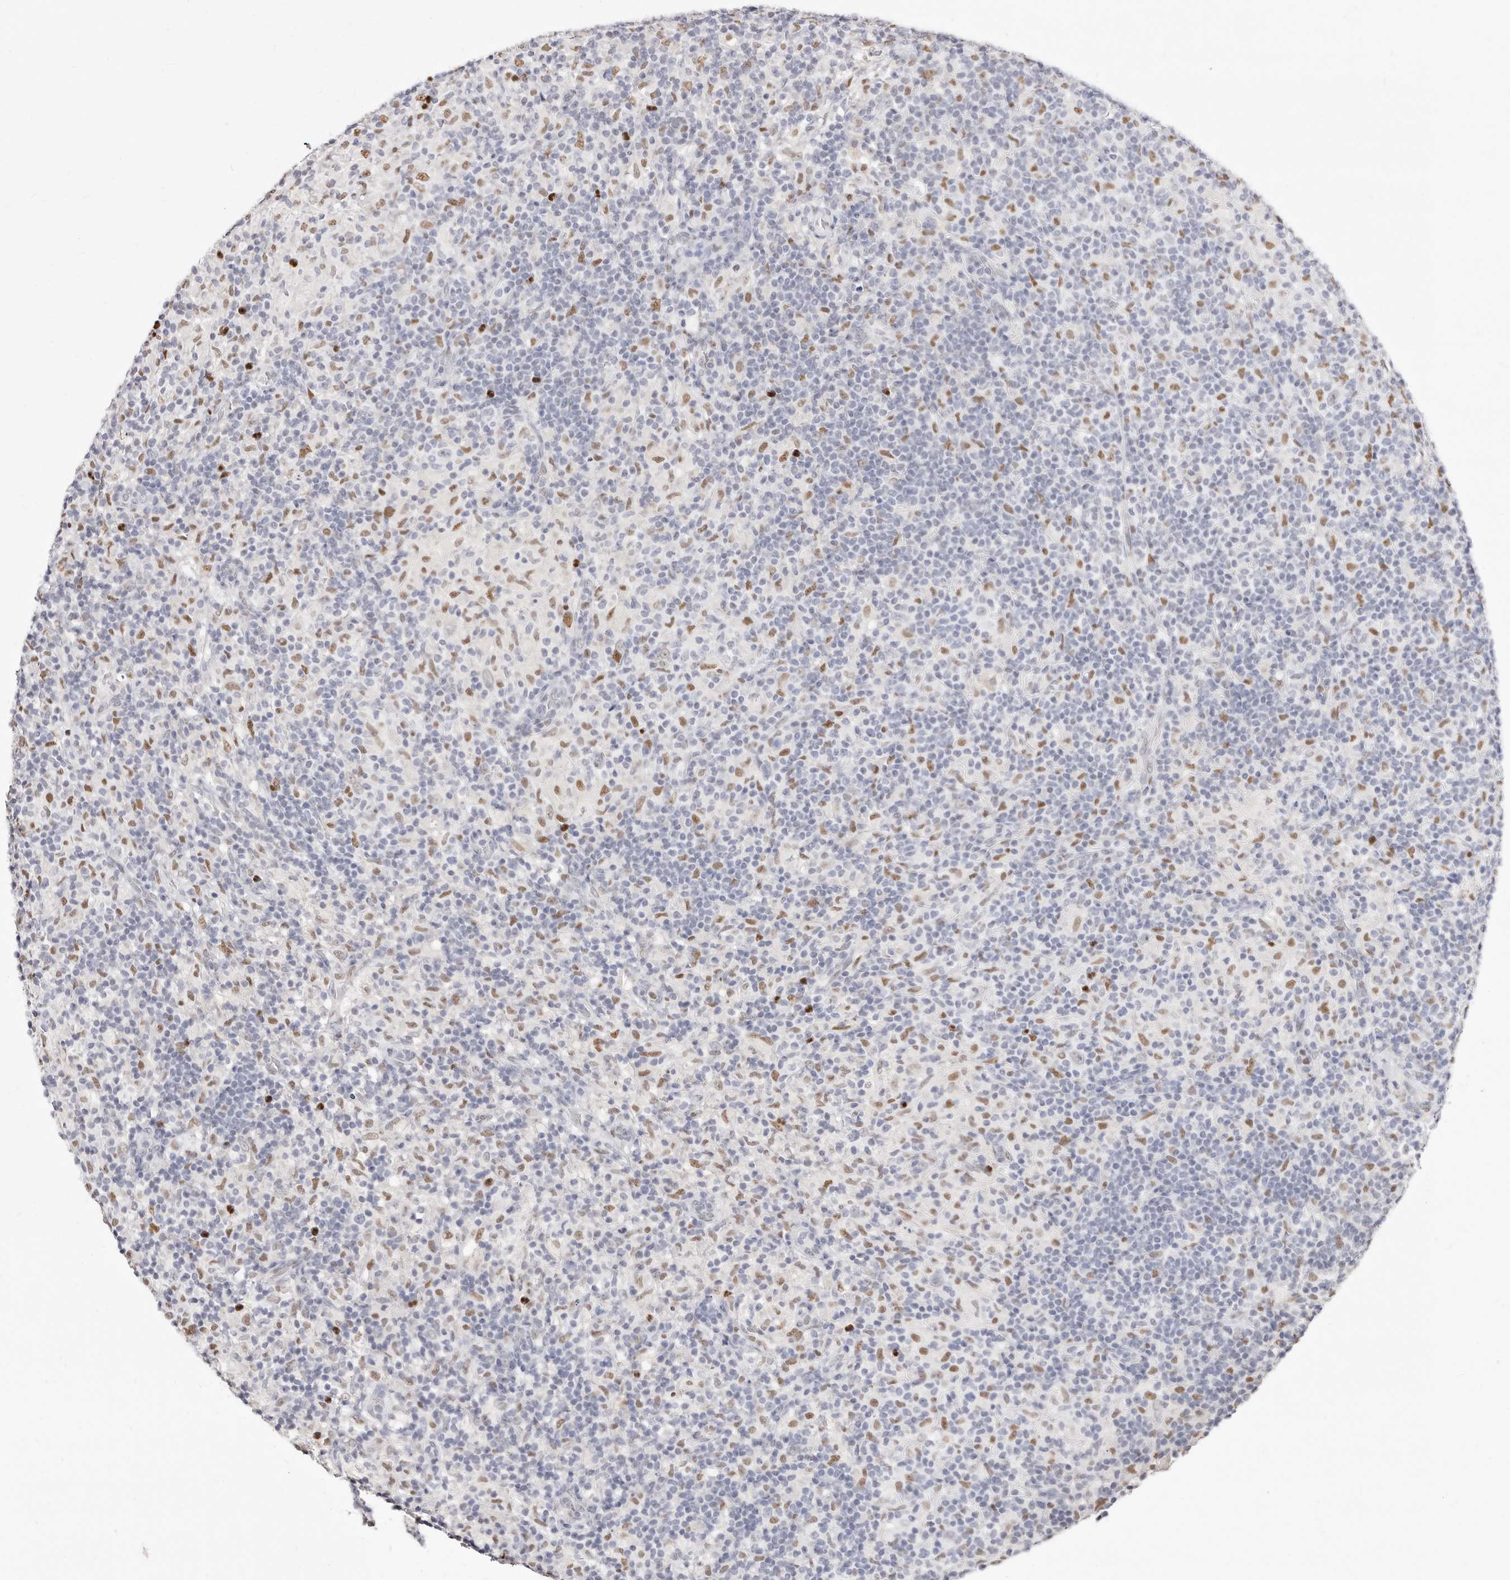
{"staining": {"intensity": "negative", "quantity": "none", "location": "none"}, "tissue": "lymphoma", "cell_type": "Tumor cells", "image_type": "cancer", "snomed": [{"axis": "morphology", "description": "Hodgkin's disease, NOS"}, {"axis": "topography", "description": "Lymph node"}], "caption": "A high-resolution micrograph shows immunohistochemistry staining of Hodgkin's disease, which exhibits no significant staining in tumor cells. Nuclei are stained in blue.", "gene": "TKT", "patient": {"sex": "male", "age": 70}}